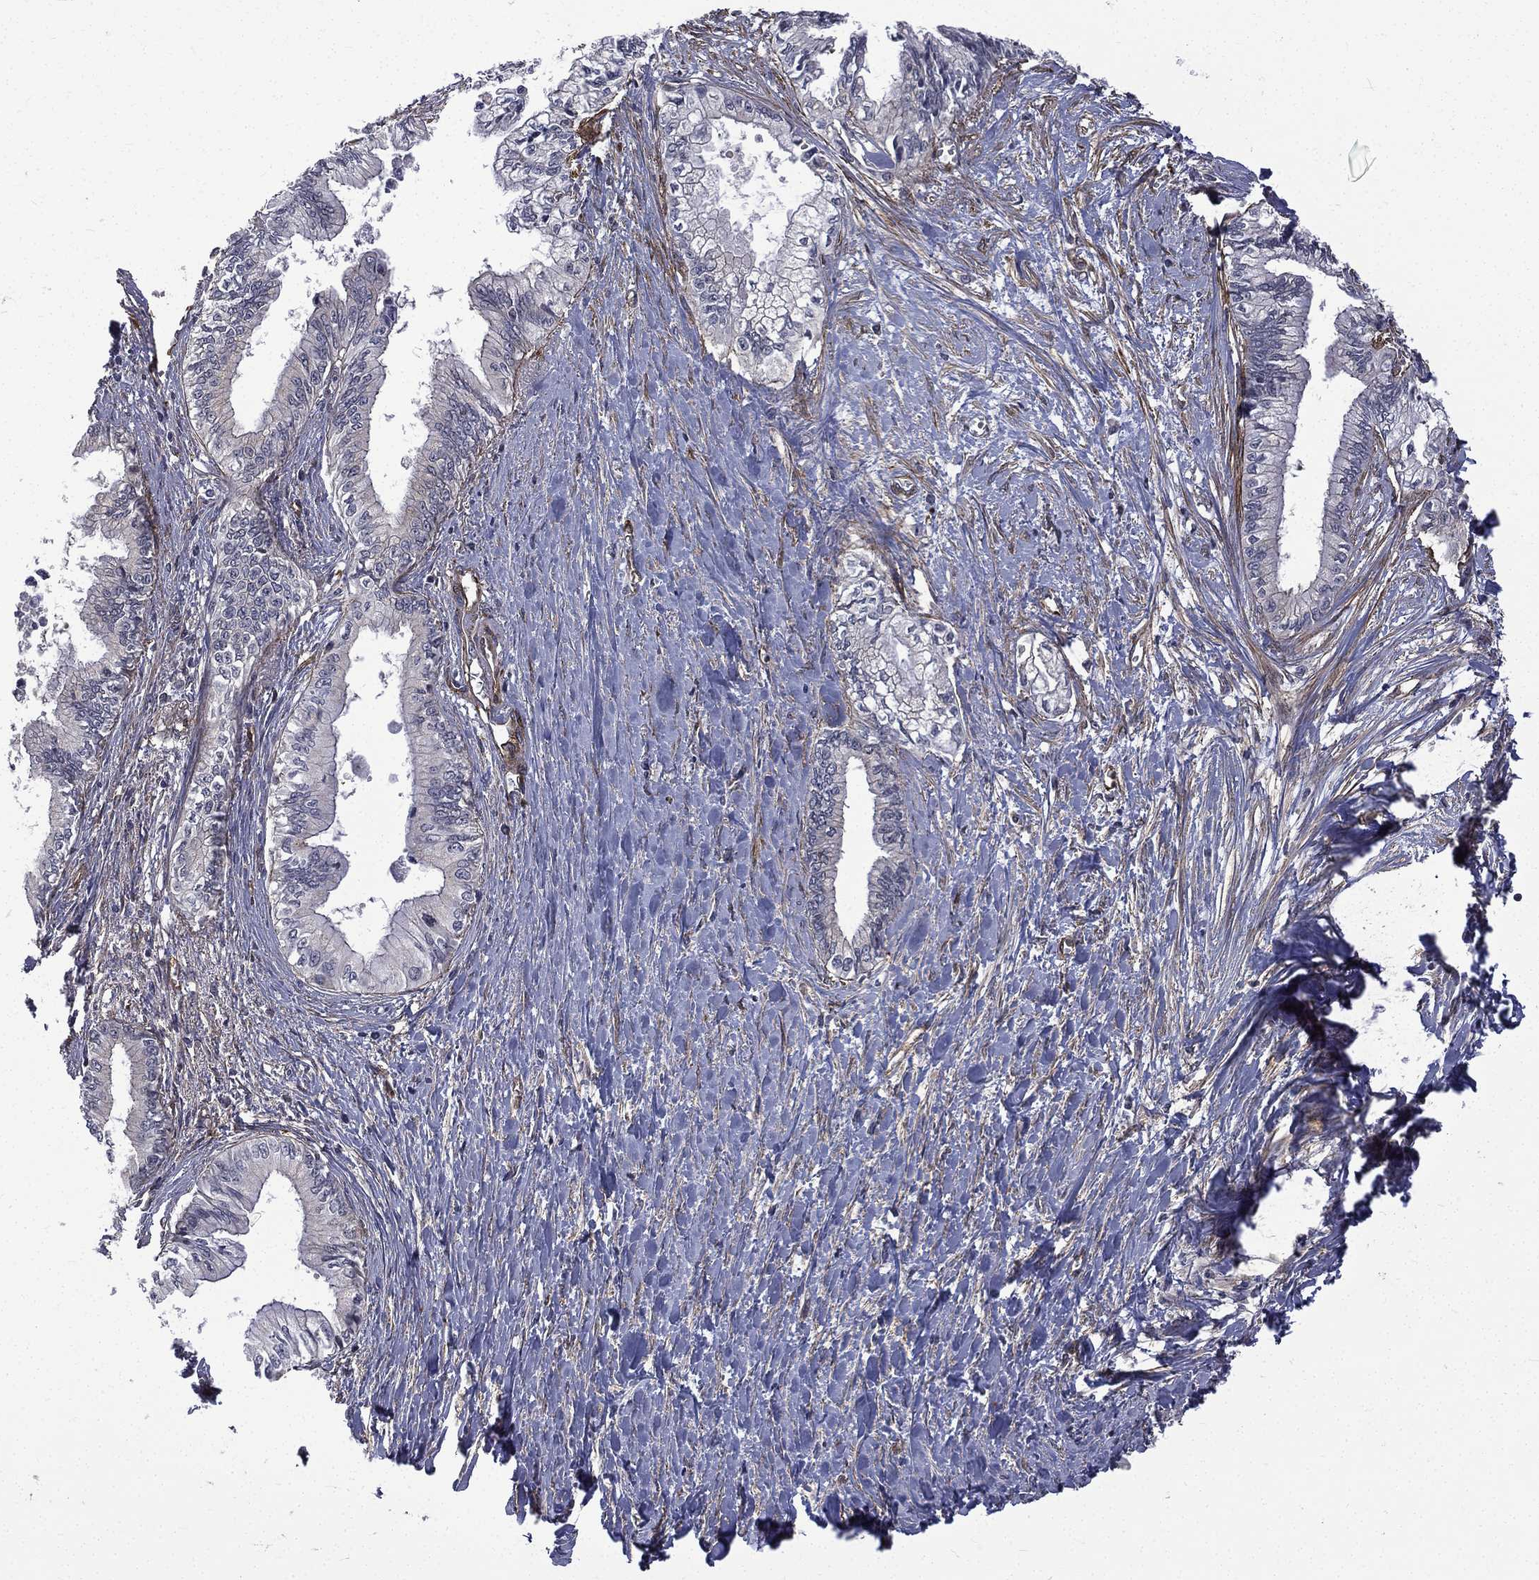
{"staining": {"intensity": "negative", "quantity": "none", "location": "none"}, "tissue": "pancreatic cancer", "cell_type": "Tumor cells", "image_type": "cancer", "snomed": [{"axis": "morphology", "description": "Adenocarcinoma, NOS"}, {"axis": "topography", "description": "Pancreas"}], "caption": "Pancreatic cancer (adenocarcinoma) stained for a protein using immunohistochemistry (IHC) displays no expression tumor cells.", "gene": "PPFIBP1", "patient": {"sex": "female", "age": 61}}